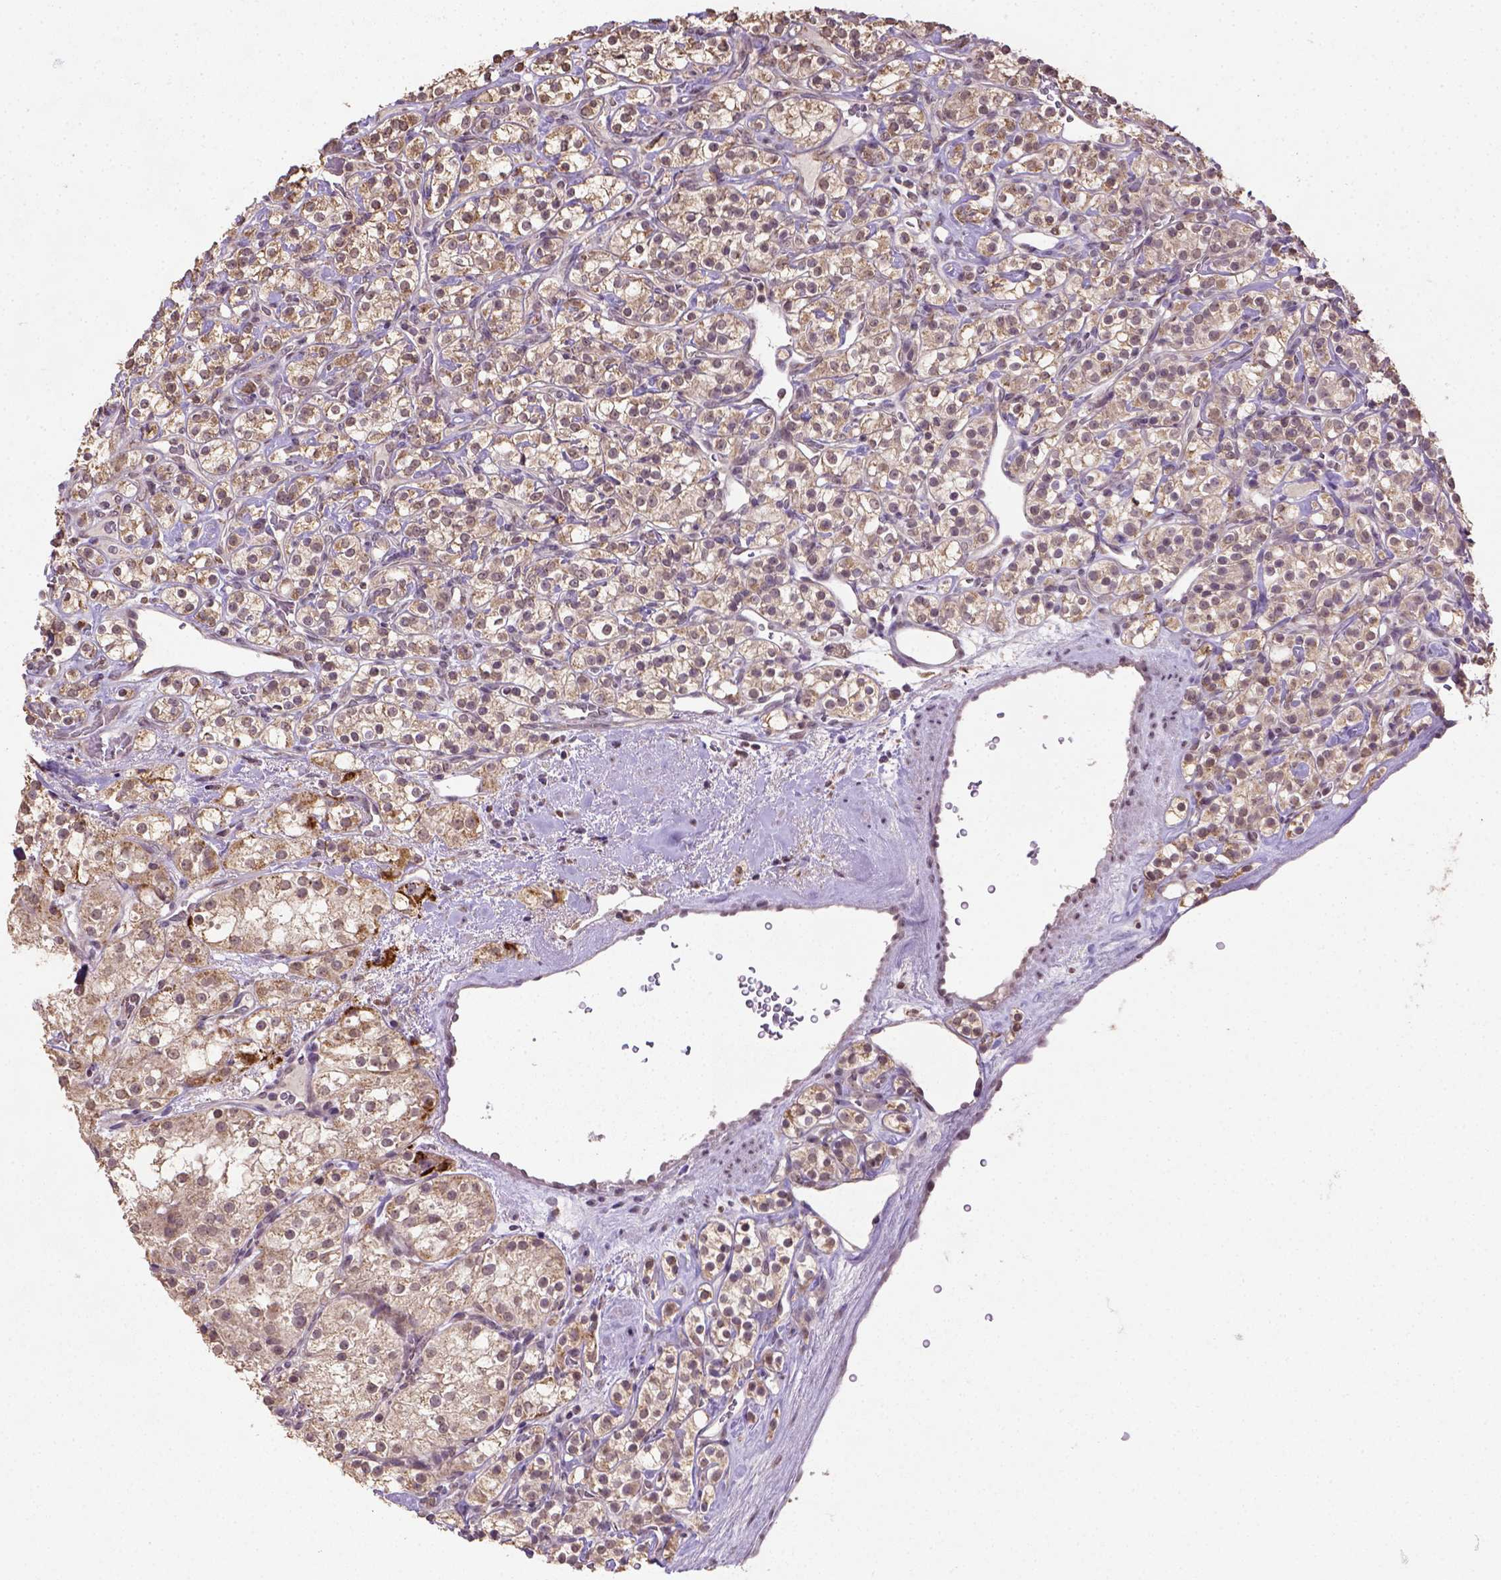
{"staining": {"intensity": "moderate", "quantity": ">75%", "location": "cytoplasmic/membranous"}, "tissue": "renal cancer", "cell_type": "Tumor cells", "image_type": "cancer", "snomed": [{"axis": "morphology", "description": "Adenocarcinoma, NOS"}, {"axis": "topography", "description": "Kidney"}], "caption": "High-magnification brightfield microscopy of renal adenocarcinoma stained with DAB (3,3'-diaminobenzidine) (brown) and counterstained with hematoxylin (blue). tumor cells exhibit moderate cytoplasmic/membranous staining is identified in approximately>75% of cells.", "gene": "NUDT10", "patient": {"sex": "male", "age": 77}}